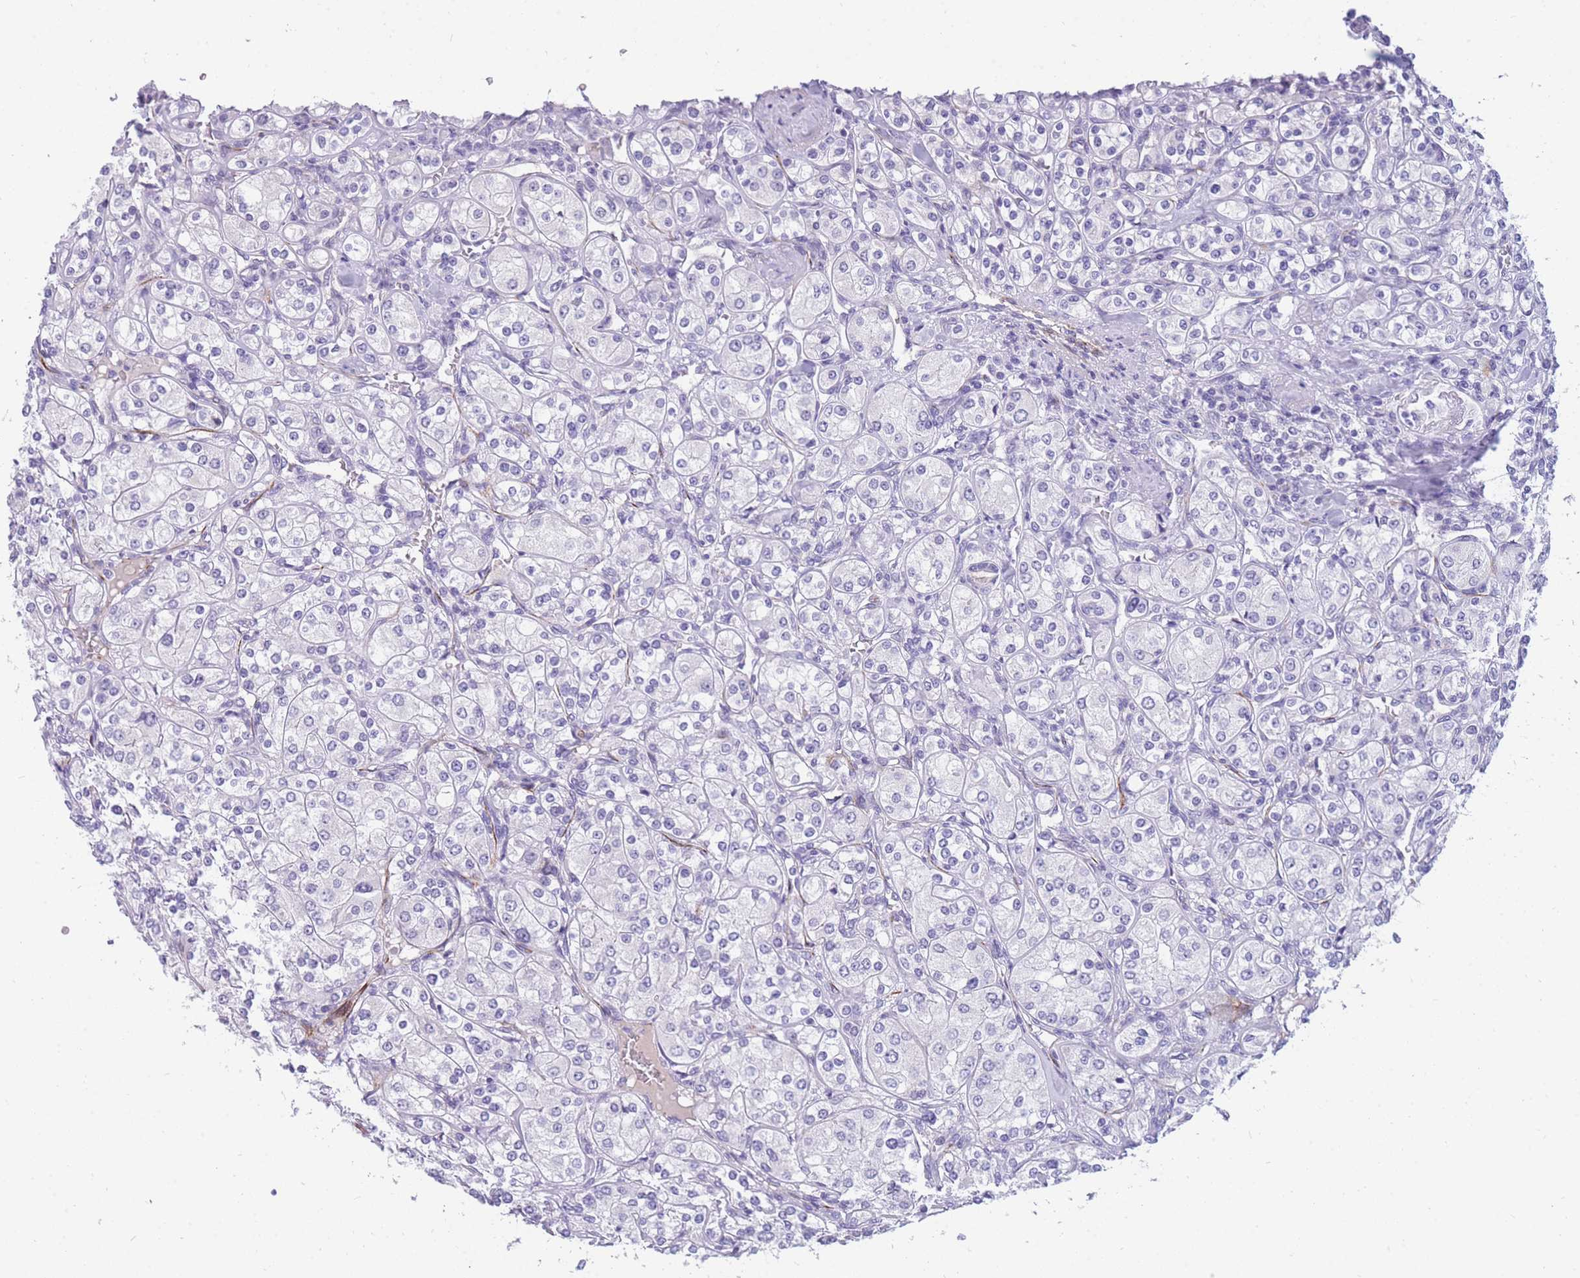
{"staining": {"intensity": "negative", "quantity": "none", "location": "none"}, "tissue": "renal cancer", "cell_type": "Tumor cells", "image_type": "cancer", "snomed": [{"axis": "morphology", "description": "Adenocarcinoma, NOS"}, {"axis": "topography", "description": "Kidney"}], "caption": "Renal cancer (adenocarcinoma) was stained to show a protein in brown. There is no significant expression in tumor cells.", "gene": "DDX49", "patient": {"sex": "male", "age": 77}}